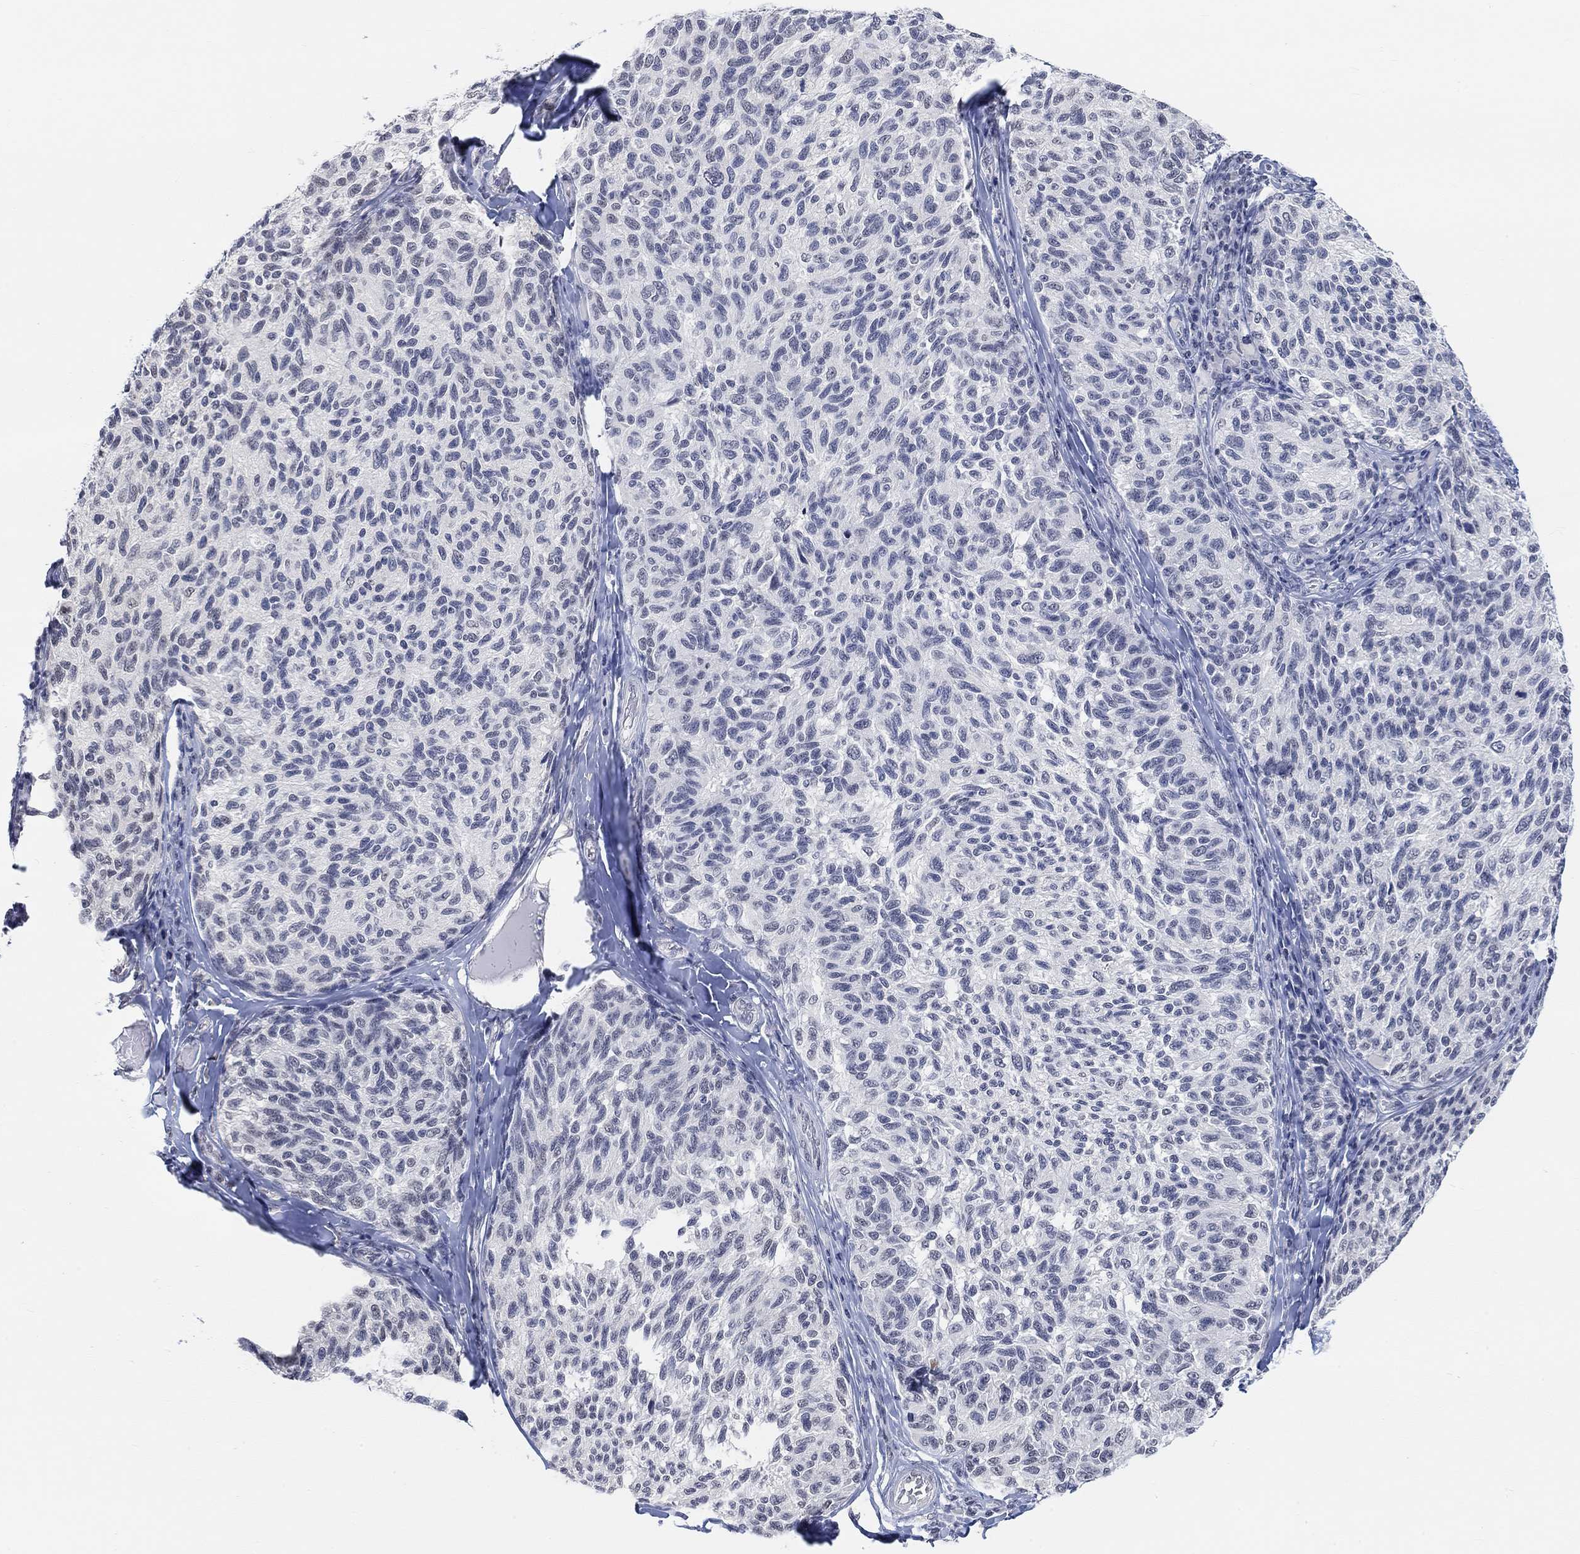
{"staining": {"intensity": "negative", "quantity": "none", "location": "none"}, "tissue": "melanoma", "cell_type": "Tumor cells", "image_type": "cancer", "snomed": [{"axis": "morphology", "description": "Malignant melanoma, NOS"}, {"axis": "topography", "description": "Skin"}], "caption": "A high-resolution micrograph shows immunohistochemistry staining of melanoma, which exhibits no significant positivity in tumor cells.", "gene": "PURG", "patient": {"sex": "female", "age": 73}}